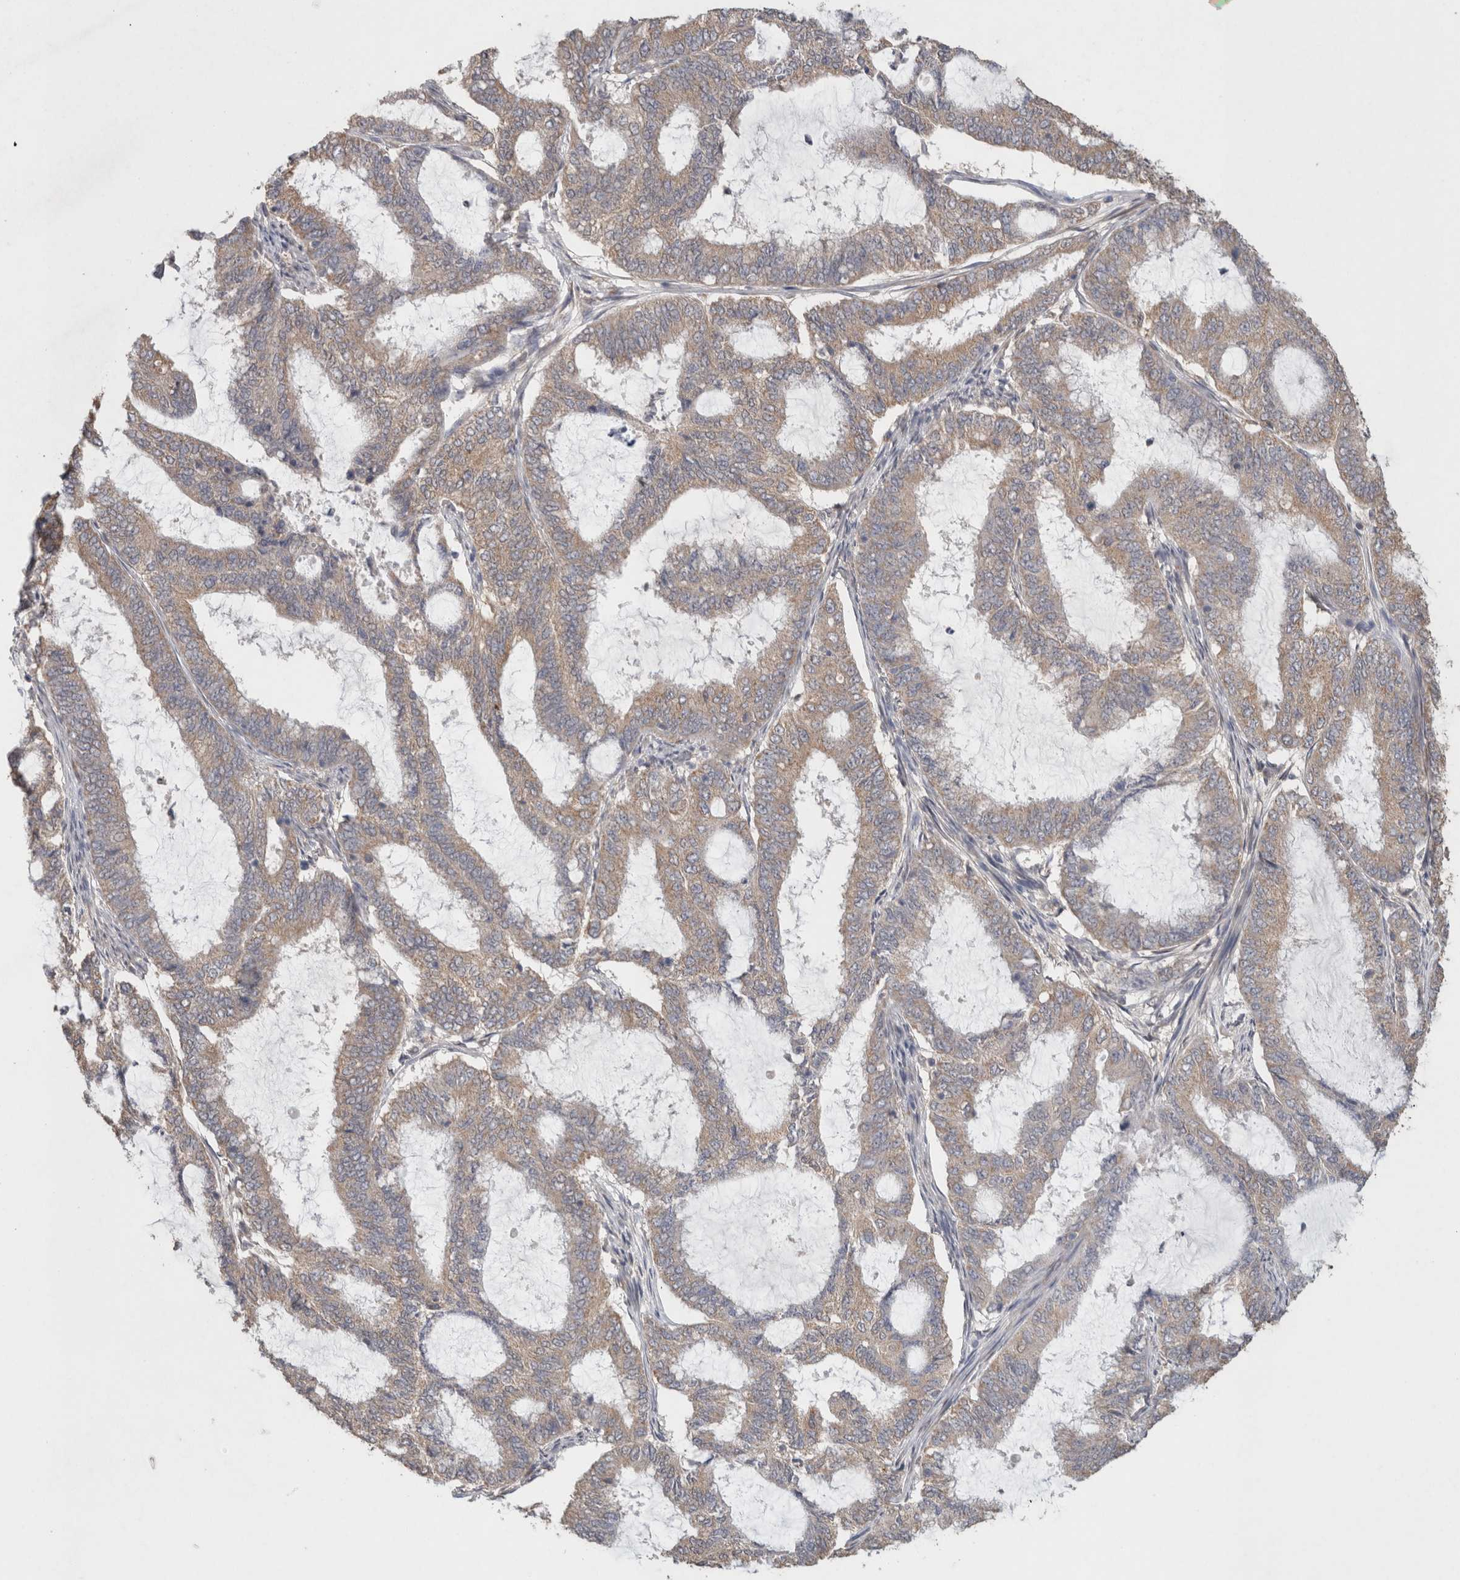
{"staining": {"intensity": "moderate", "quantity": ">75%", "location": "cytoplasmic/membranous"}, "tissue": "endometrial cancer", "cell_type": "Tumor cells", "image_type": "cancer", "snomed": [{"axis": "morphology", "description": "Adenocarcinoma, NOS"}, {"axis": "topography", "description": "Endometrium"}], "caption": "Immunohistochemical staining of endometrial adenocarcinoma demonstrates moderate cytoplasmic/membranous protein positivity in about >75% of tumor cells. (Stains: DAB in brown, nuclei in blue, Microscopy: brightfield microscopy at high magnification).", "gene": "RAB14", "patient": {"sex": "female", "age": 51}}